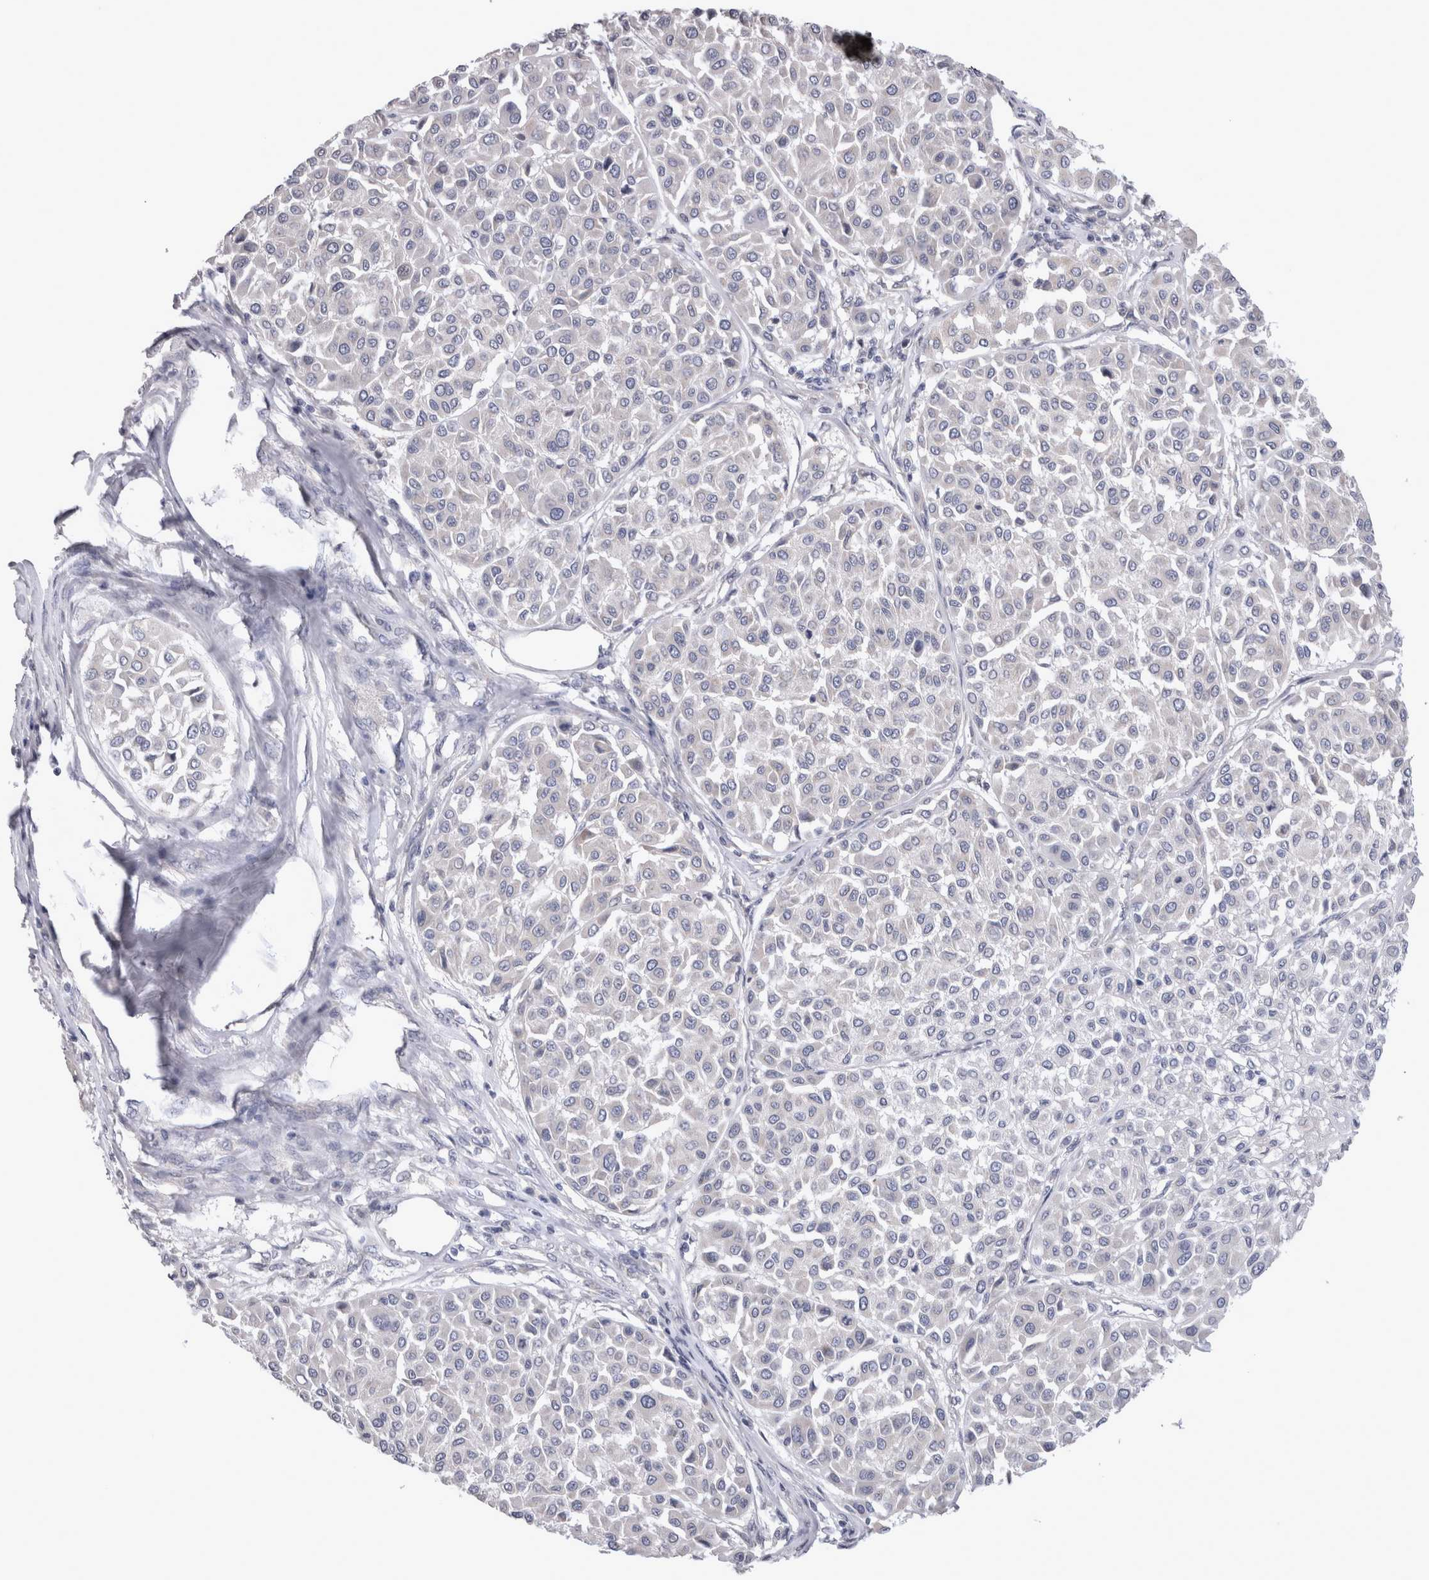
{"staining": {"intensity": "negative", "quantity": "none", "location": "none"}, "tissue": "melanoma", "cell_type": "Tumor cells", "image_type": "cancer", "snomed": [{"axis": "morphology", "description": "Malignant melanoma, Metastatic site"}, {"axis": "topography", "description": "Soft tissue"}], "caption": "An image of melanoma stained for a protein shows no brown staining in tumor cells.", "gene": "LRRC40", "patient": {"sex": "male", "age": 41}}